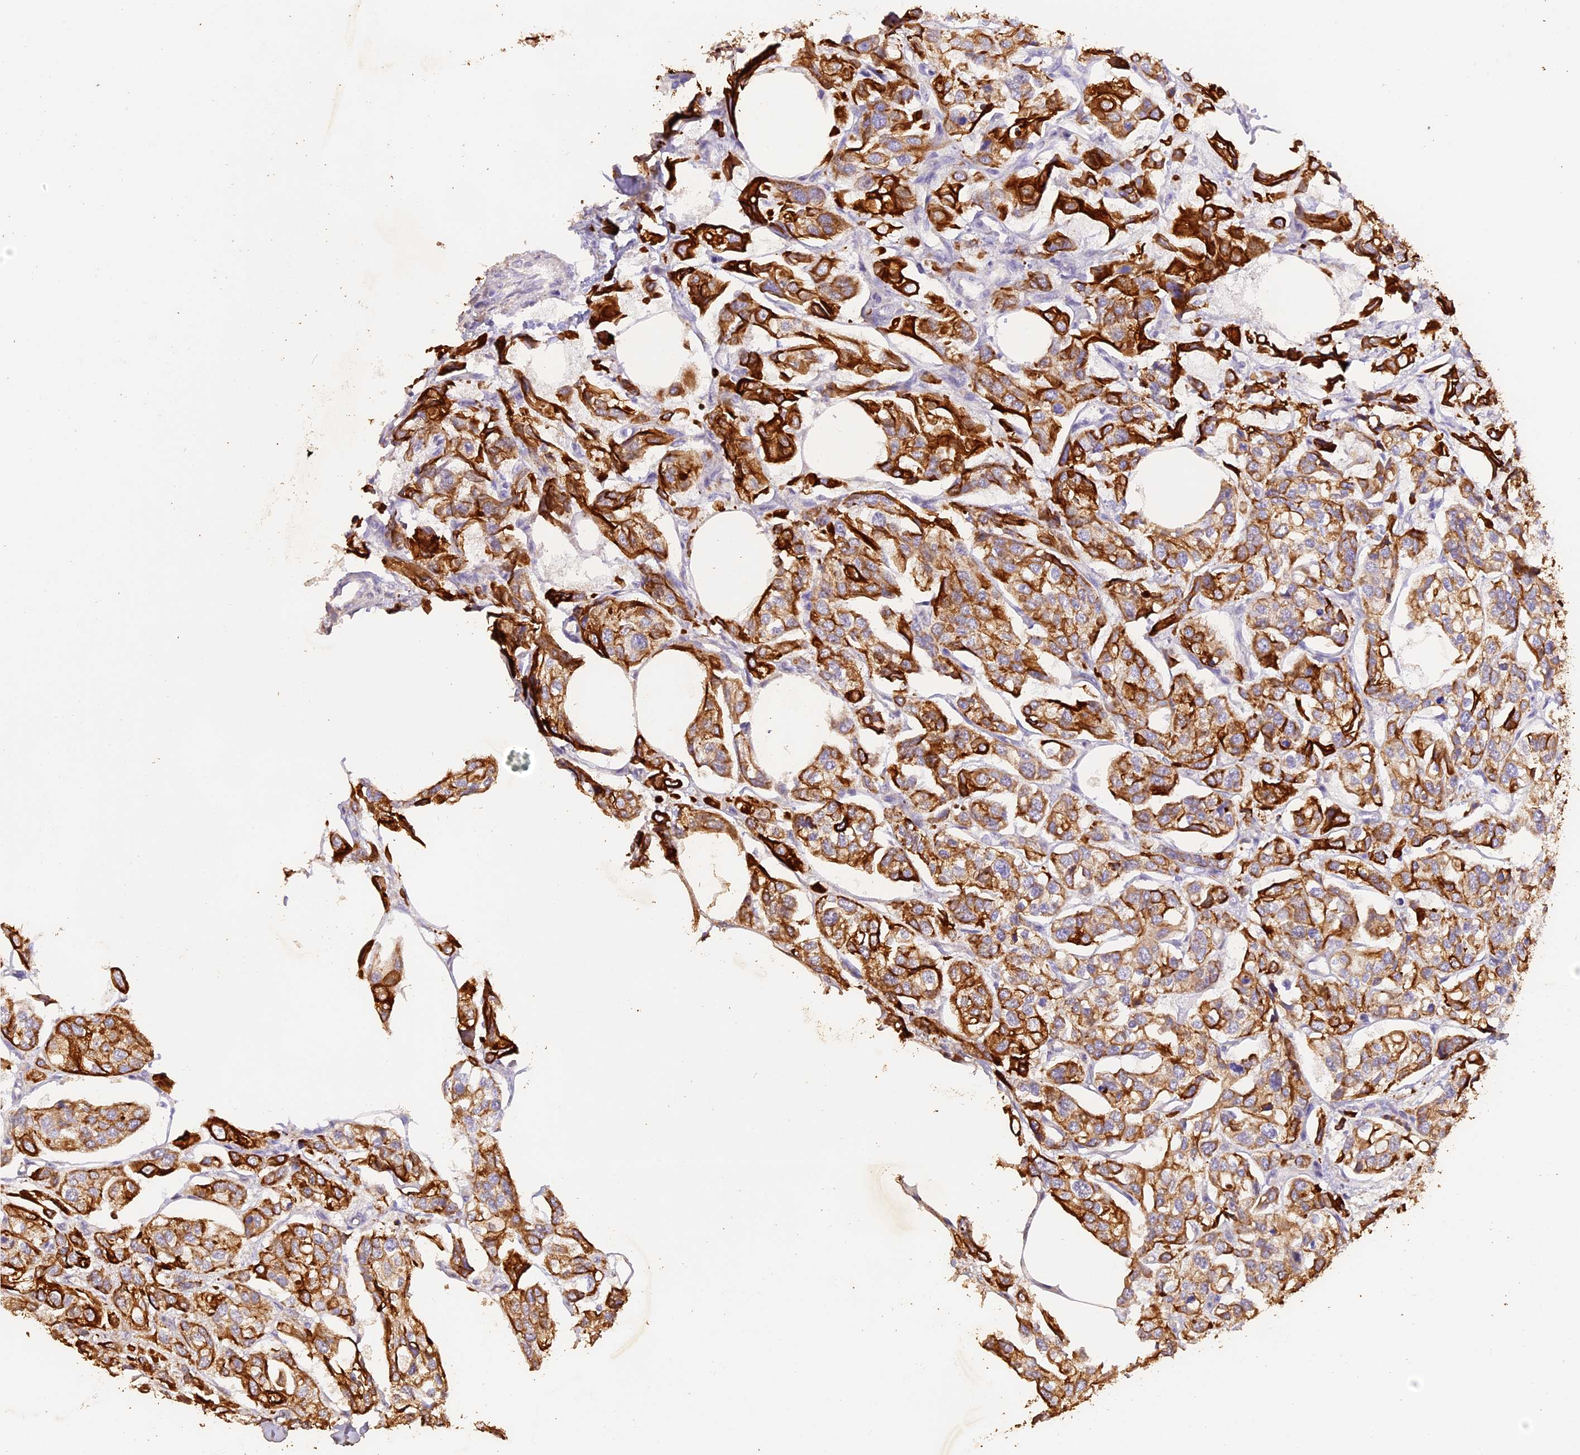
{"staining": {"intensity": "strong", "quantity": ">75%", "location": "cytoplasmic/membranous"}, "tissue": "urothelial cancer", "cell_type": "Tumor cells", "image_type": "cancer", "snomed": [{"axis": "morphology", "description": "Urothelial carcinoma, High grade"}, {"axis": "topography", "description": "Urinary bladder"}], "caption": "A brown stain labels strong cytoplasmic/membranous positivity of a protein in human high-grade urothelial carcinoma tumor cells.", "gene": "PKIA", "patient": {"sex": "male", "age": 67}}